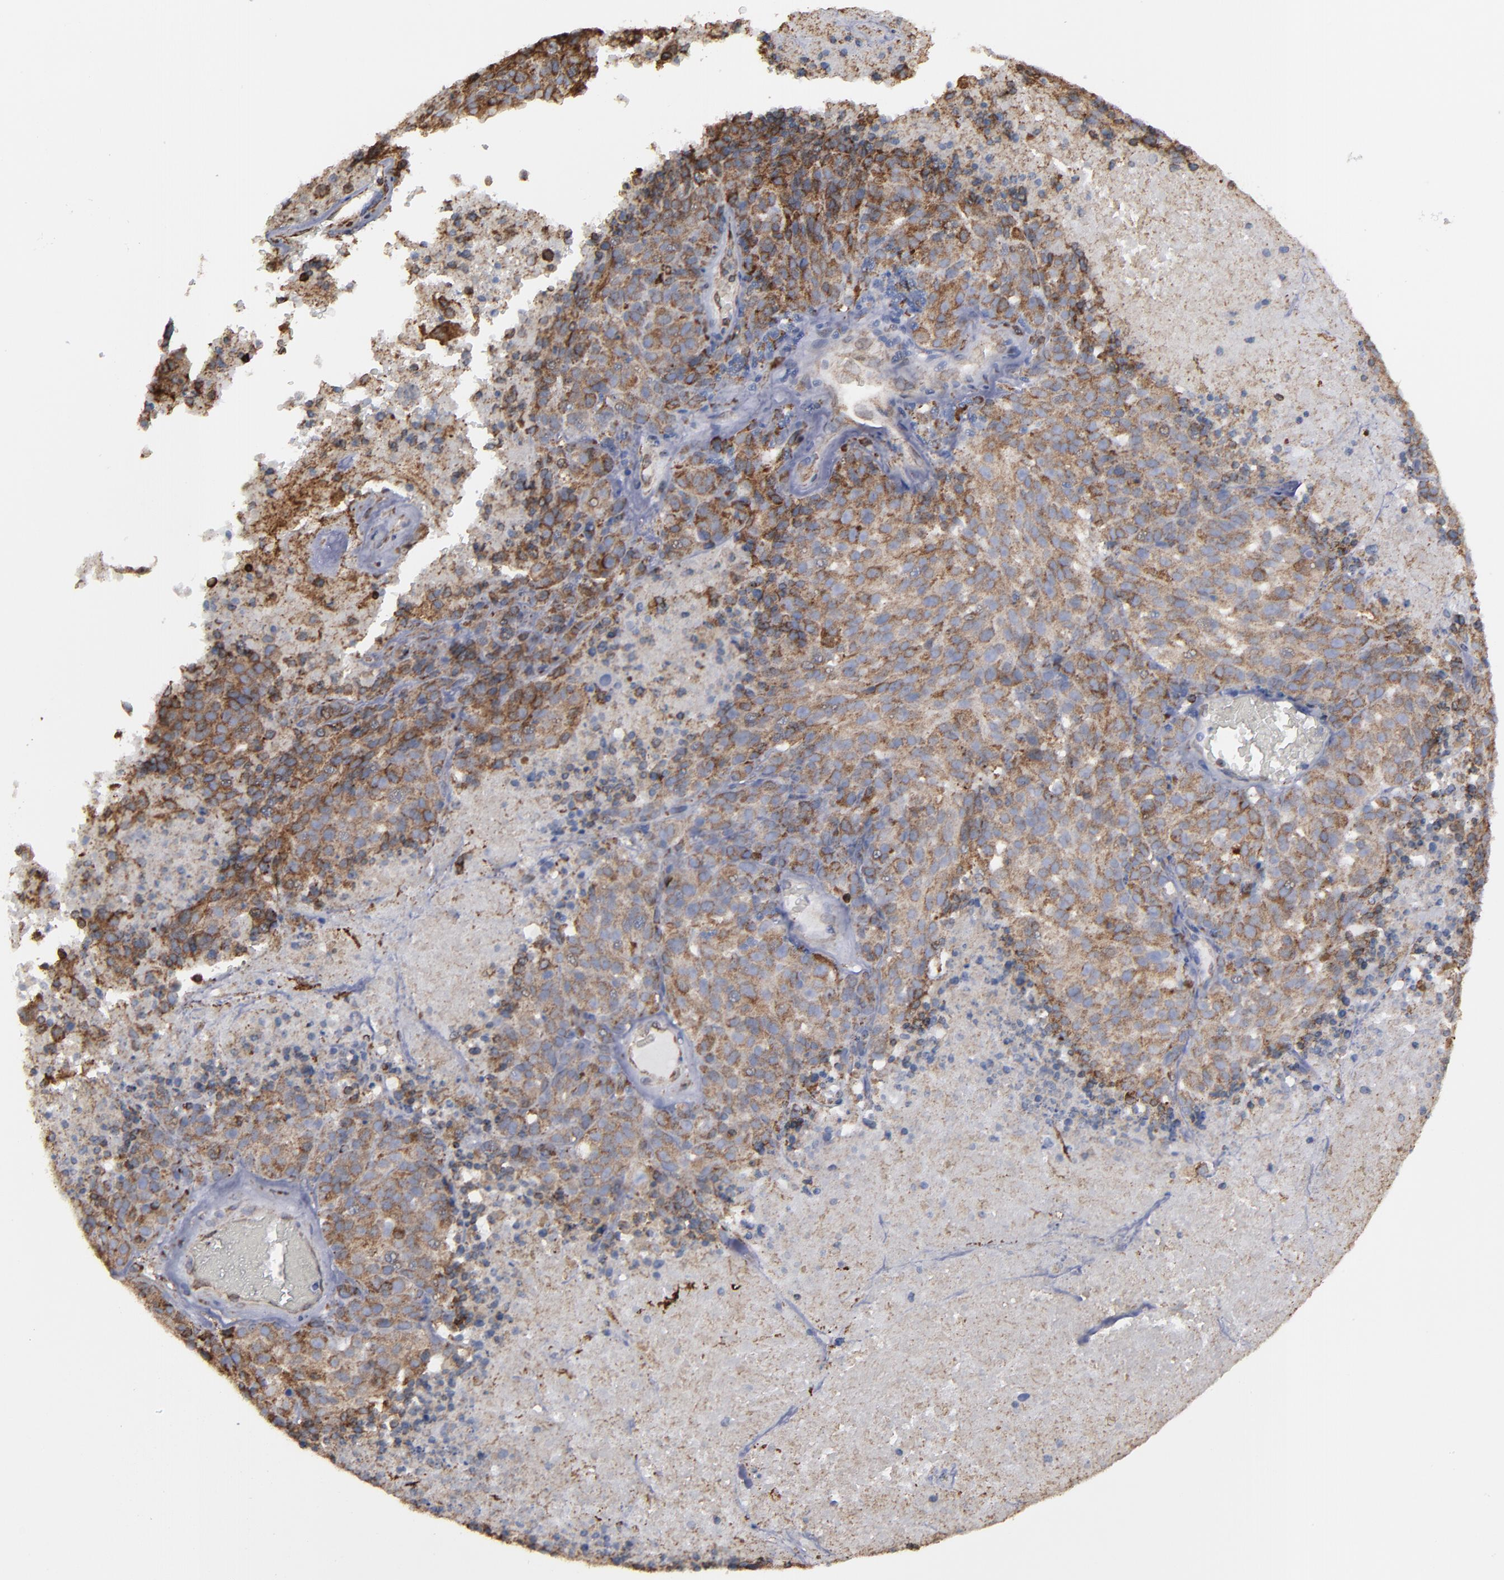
{"staining": {"intensity": "weak", "quantity": ">75%", "location": "cytoplasmic/membranous"}, "tissue": "melanoma", "cell_type": "Tumor cells", "image_type": "cancer", "snomed": [{"axis": "morphology", "description": "Malignant melanoma, Metastatic site"}, {"axis": "topography", "description": "Cerebral cortex"}], "caption": "DAB immunohistochemical staining of melanoma demonstrates weak cytoplasmic/membranous protein staining in about >75% of tumor cells. The staining was performed using DAB, with brown indicating positive protein expression. Nuclei are stained blue with hematoxylin.", "gene": "ERLIN2", "patient": {"sex": "female", "age": 52}}